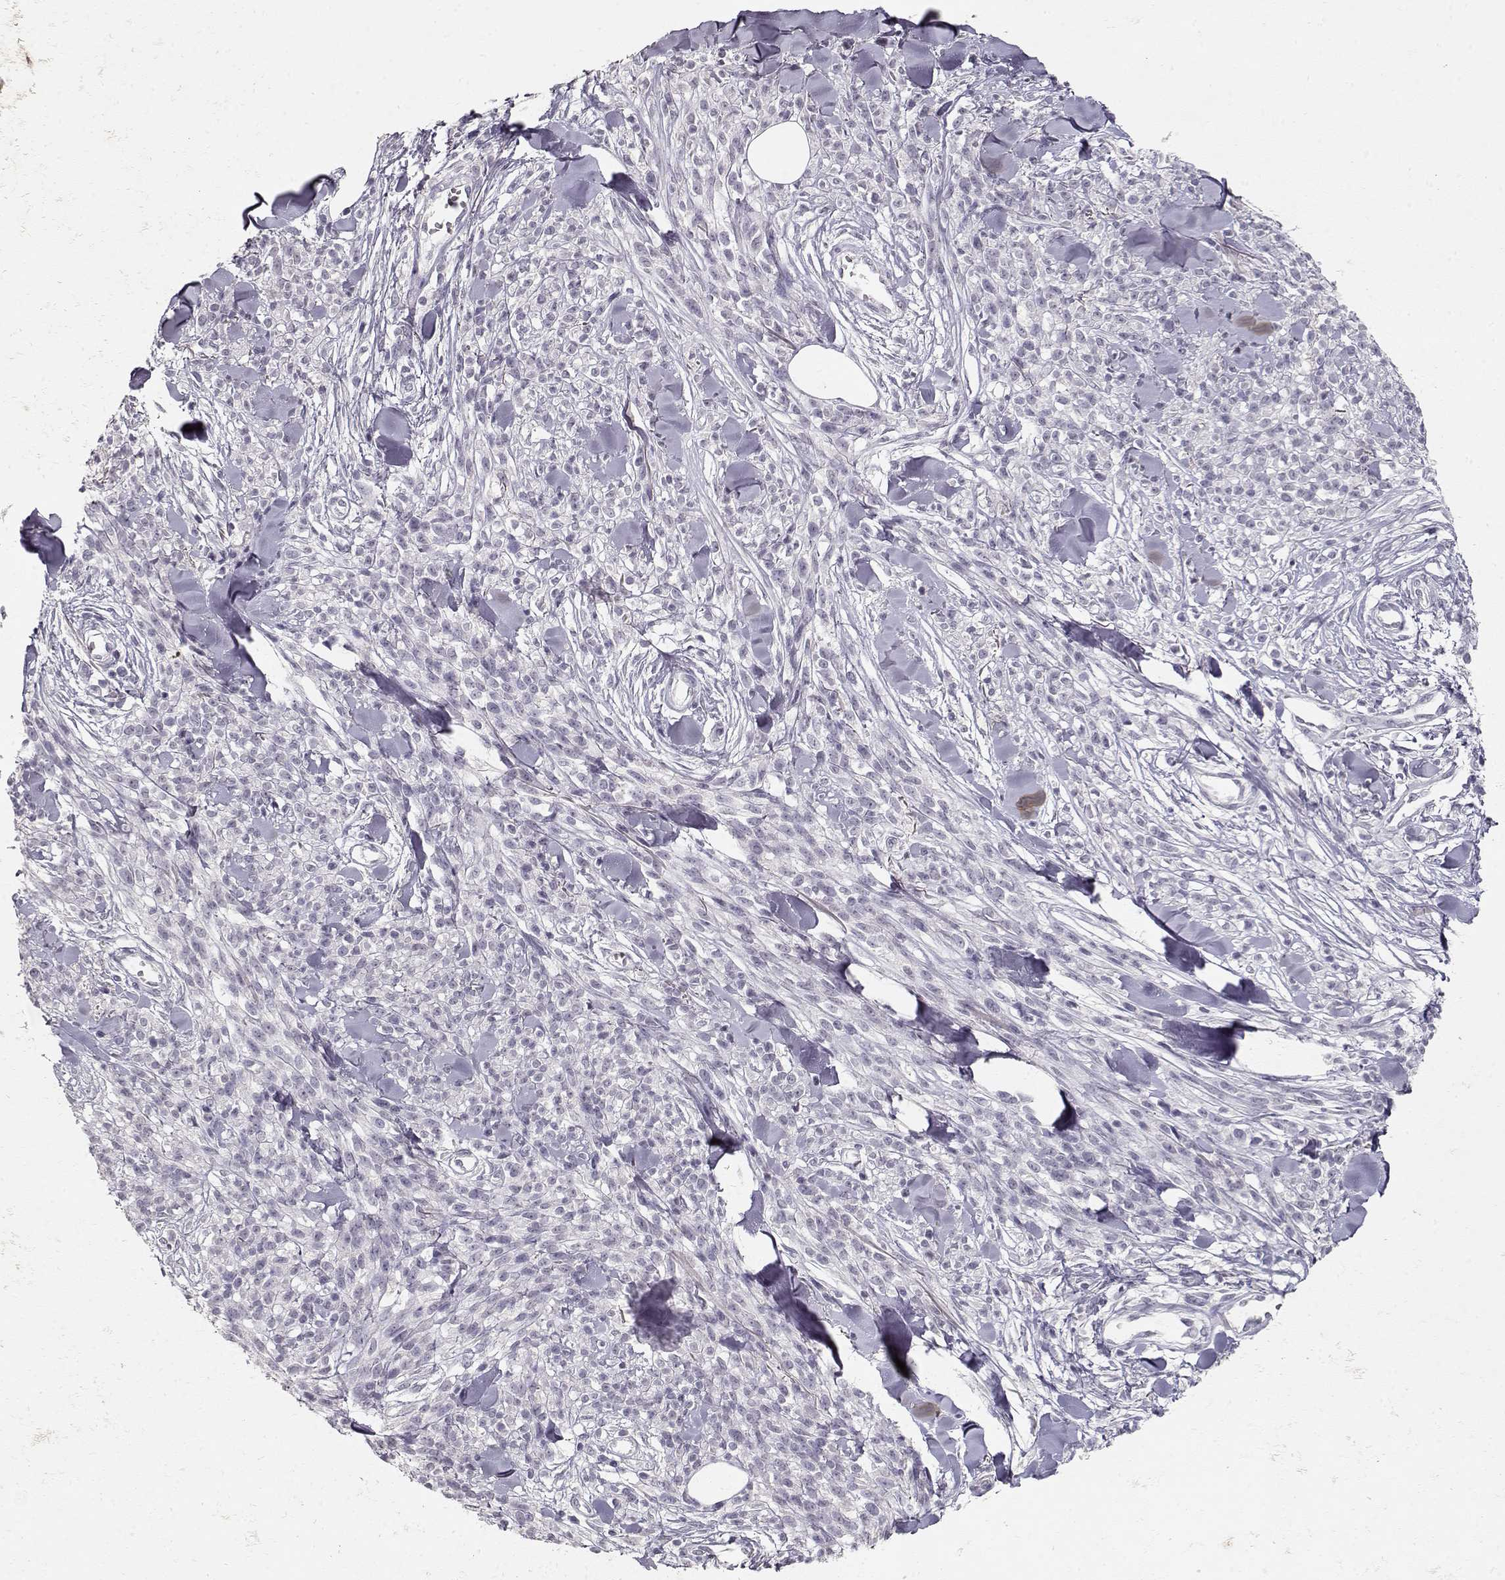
{"staining": {"intensity": "negative", "quantity": "none", "location": "none"}, "tissue": "melanoma", "cell_type": "Tumor cells", "image_type": "cancer", "snomed": [{"axis": "morphology", "description": "Malignant melanoma, NOS"}, {"axis": "topography", "description": "Skin"}, {"axis": "topography", "description": "Skin of trunk"}], "caption": "Tumor cells show no significant protein staining in malignant melanoma.", "gene": "TPH2", "patient": {"sex": "male", "age": 74}}